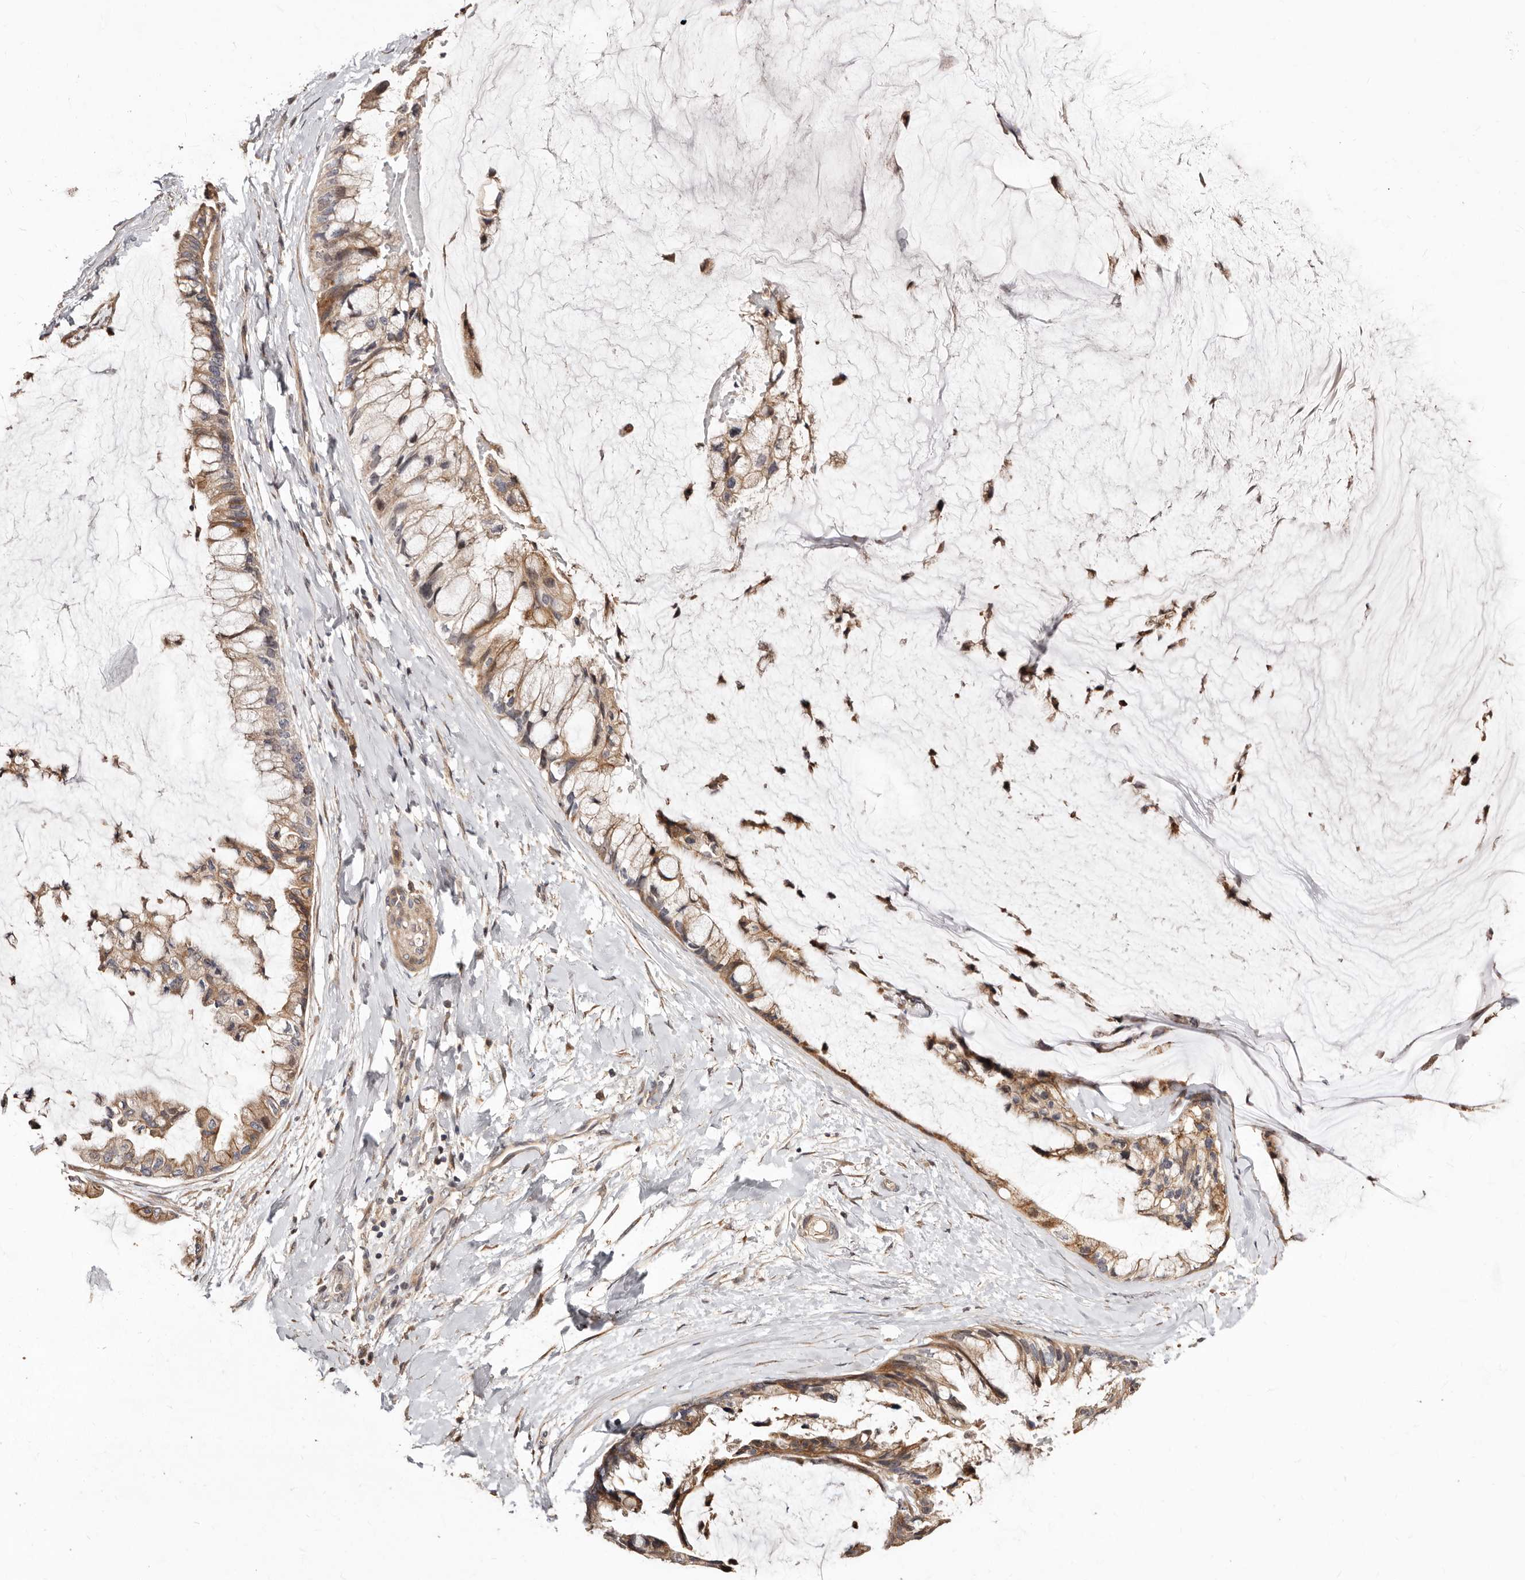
{"staining": {"intensity": "weak", "quantity": ">75%", "location": "cytoplasmic/membranous"}, "tissue": "ovarian cancer", "cell_type": "Tumor cells", "image_type": "cancer", "snomed": [{"axis": "morphology", "description": "Cystadenocarcinoma, mucinous, NOS"}, {"axis": "topography", "description": "Ovary"}], "caption": "Ovarian cancer (mucinous cystadenocarcinoma) stained with DAB immunohistochemistry (IHC) demonstrates low levels of weak cytoplasmic/membranous positivity in approximately >75% of tumor cells. The protein is shown in brown color, while the nuclei are stained blue.", "gene": "APOL6", "patient": {"sex": "female", "age": 39}}